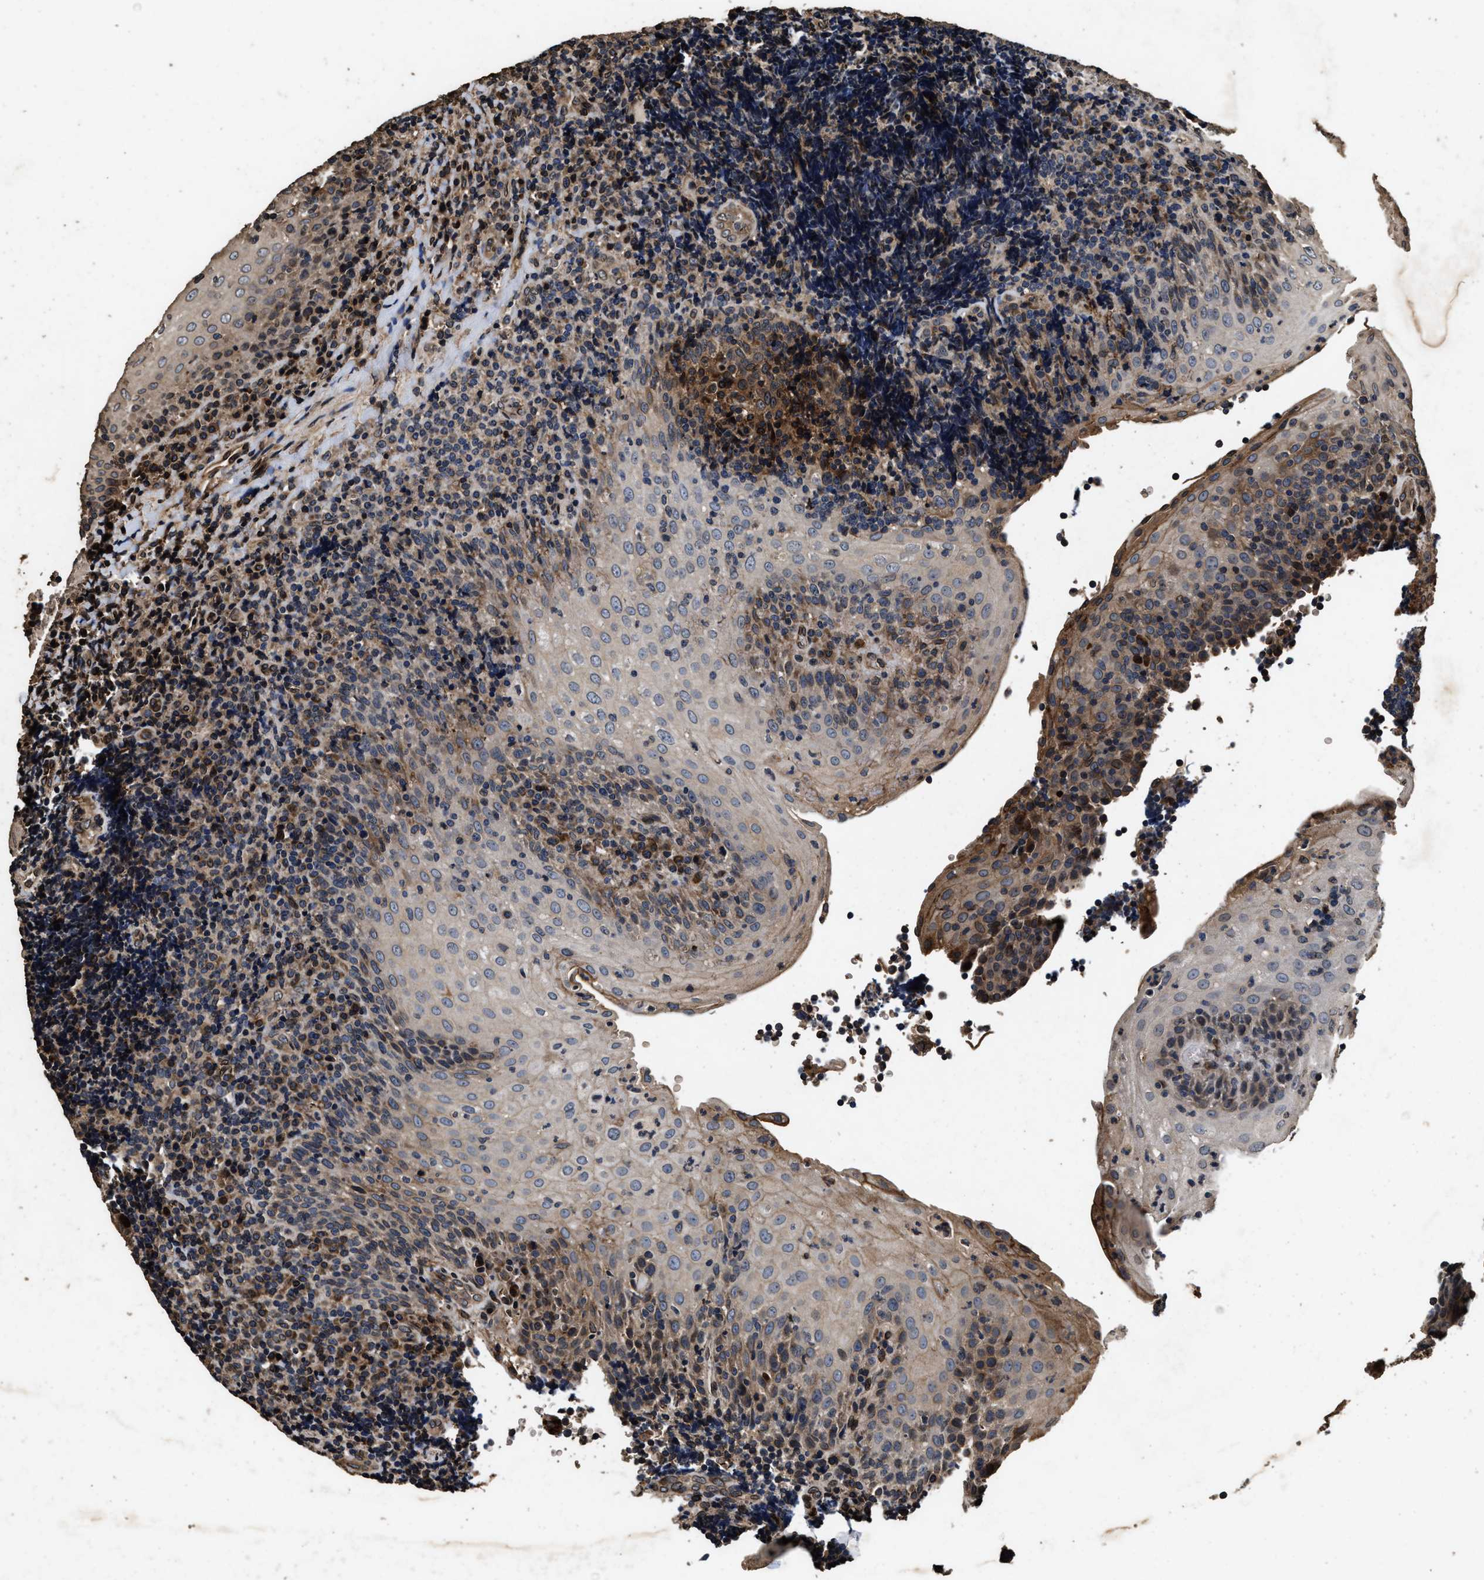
{"staining": {"intensity": "weak", "quantity": "<25%", "location": "cytoplasmic/membranous"}, "tissue": "tonsil", "cell_type": "Germinal center cells", "image_type": "normal", "snomed": [{"axis": "morphology", "description": "Normal tissue, NOS"}, {"axis": "topography", "description": "Tonsil"}], "caption": "High magnification brightfield microscopy of unremarkable tonsil stained with DAB (3,3'-diaminobenzidine) (brown) and counterstained with hematoxylin (blue): germinal center cells show no significant expression. The staining is performed using DAB brown chromogen with nuclei counter-stained in using hematoxylin.", "gene": "ACCS", "patient": {"sex": "male", "age": 37}}